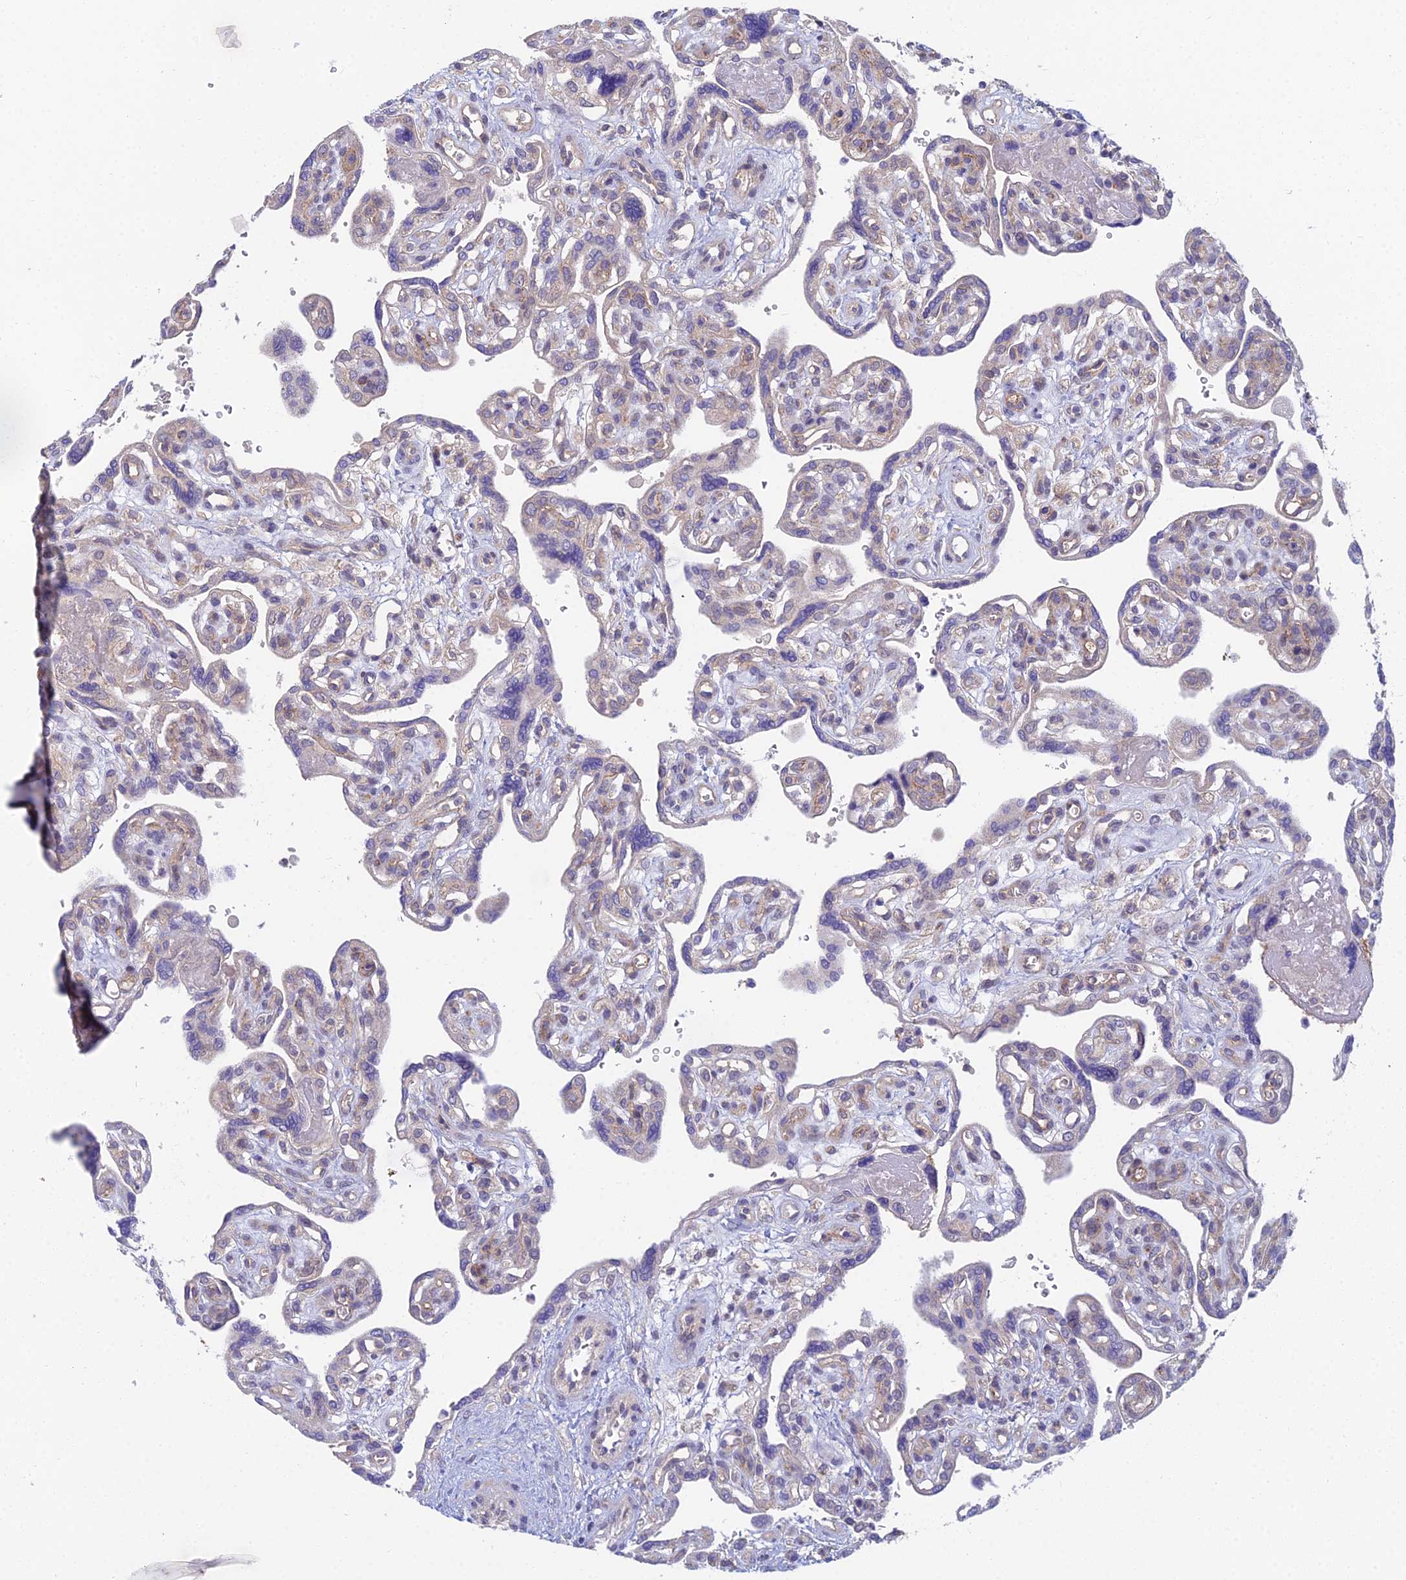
{"staining": {"intensity": "weak", "quantity": "<25%", "location": "cytoplasmic/membranous"}, "tissue": "placenta", "cell_type": "Trophoblastic cells", "image_type": "normal", "snomed": [{"axis": "morphology", "description": "Normal tissue, NOS"}, {"axis": "topography", "description": "Placenta"}], "caption": "This is an immunohistochemistry (IHC) photomicrograph of unremarkable human placenta. There is no positivity in trophoblastic cells.", "gene": "METTL26", "patient": {"sex": "female", "age": 39}}